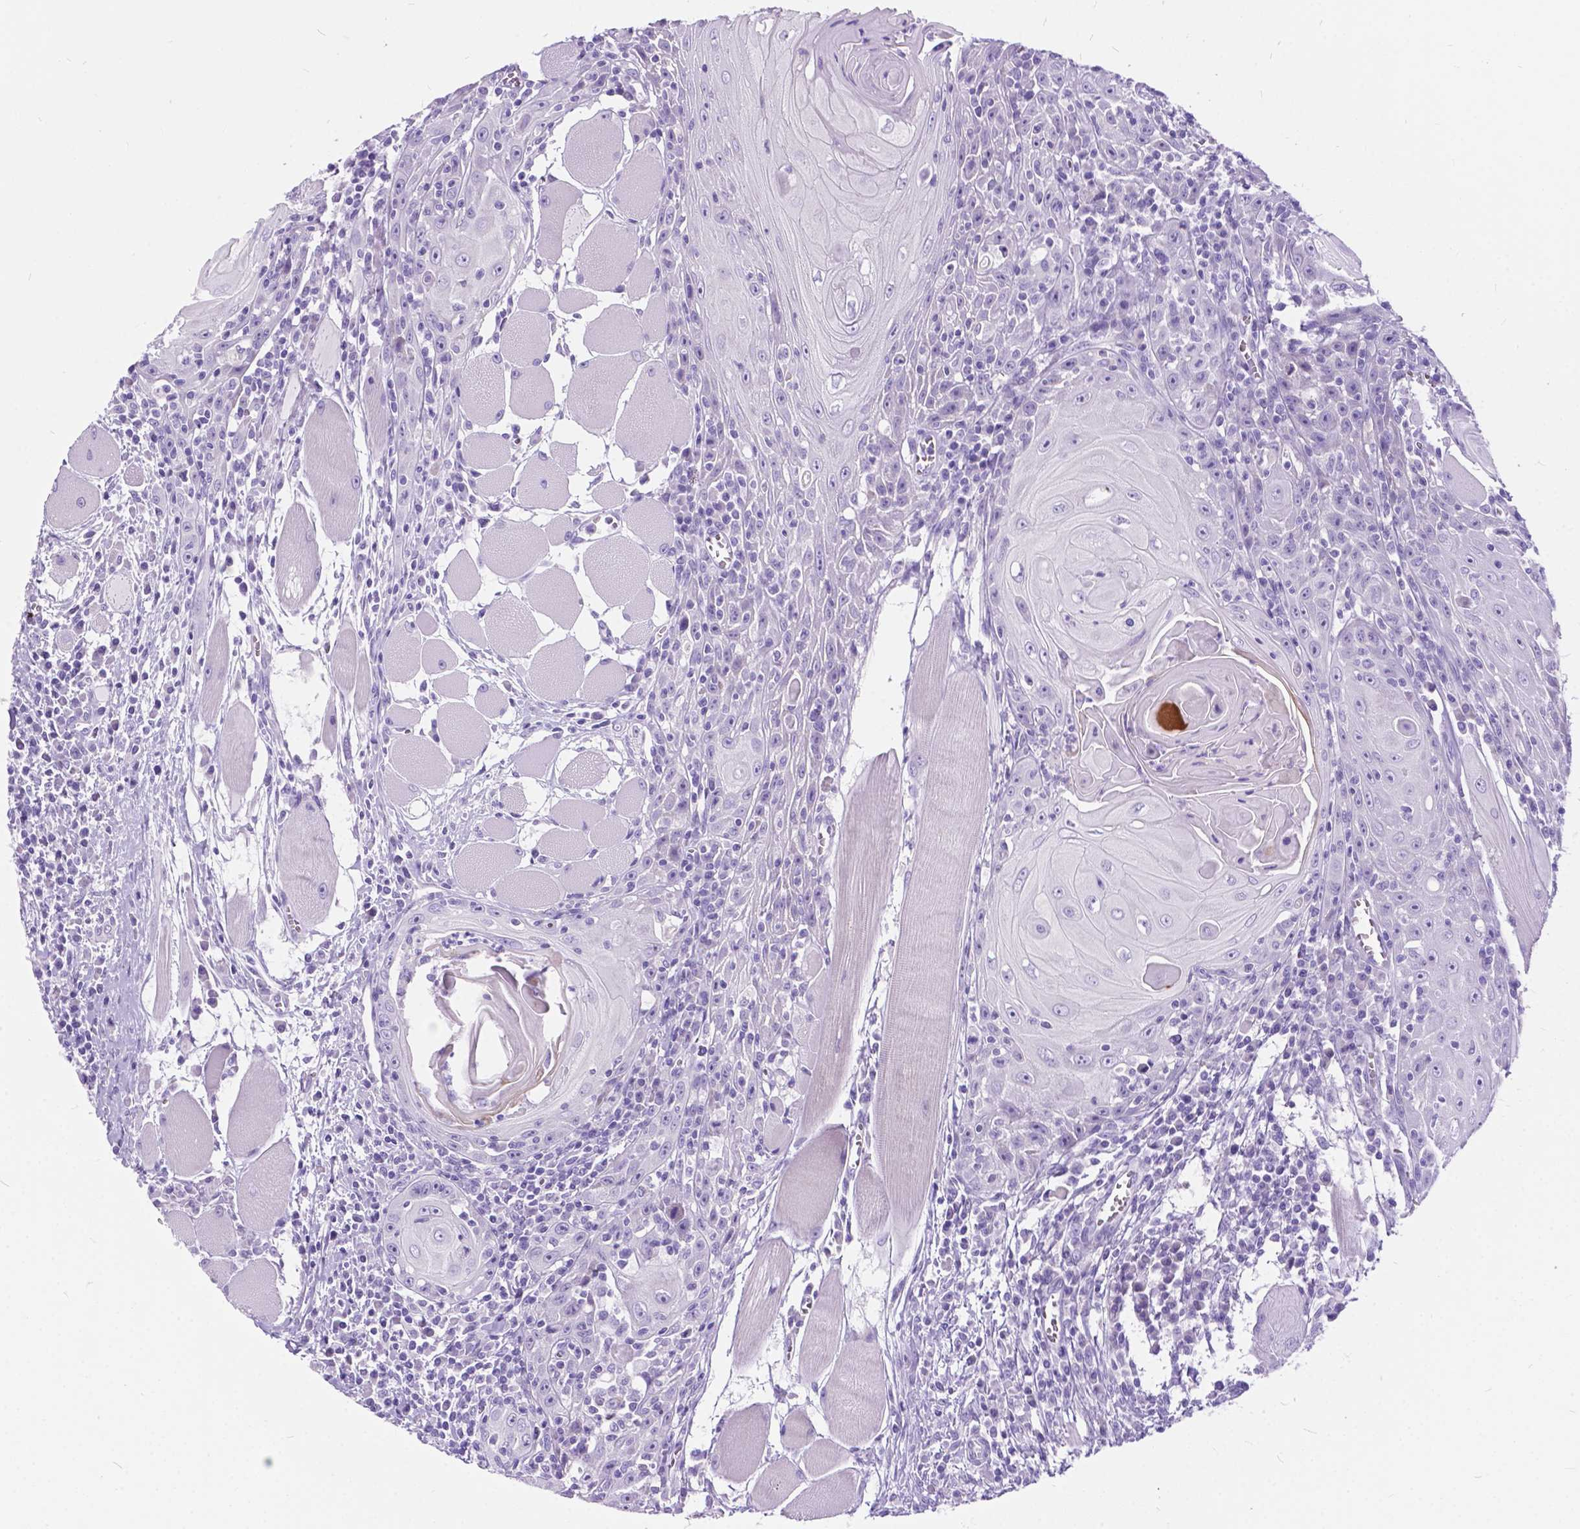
{"staining": {"intensity": "negative", "quantity": "none", "location": "none"}, "tissue": "head and neck cancer", "cell_type": "Tumor cells", "image_type": "cancer", "snomed": [{"axis": "morphology", "description": "Normal tissue, NOS"}, {"axis": "morphology", "description": "Squamous cell carcinoma, NOS"}, {"axis": "topography", "description": "Oral tissue"}, {"axis": "topography", "description": "Head-Neck"}], "caption": "DAB (3,3'-diaminobenzidine) immunohistochemical staining of human head and neck cancer shows no significant positivity in tumor cells. (DAB immunohistochemistry (IHC) visualized using brightfield microscopy, high magnification).", "gene": "BSND", "patient": {"sex": "male", "age": 52}}